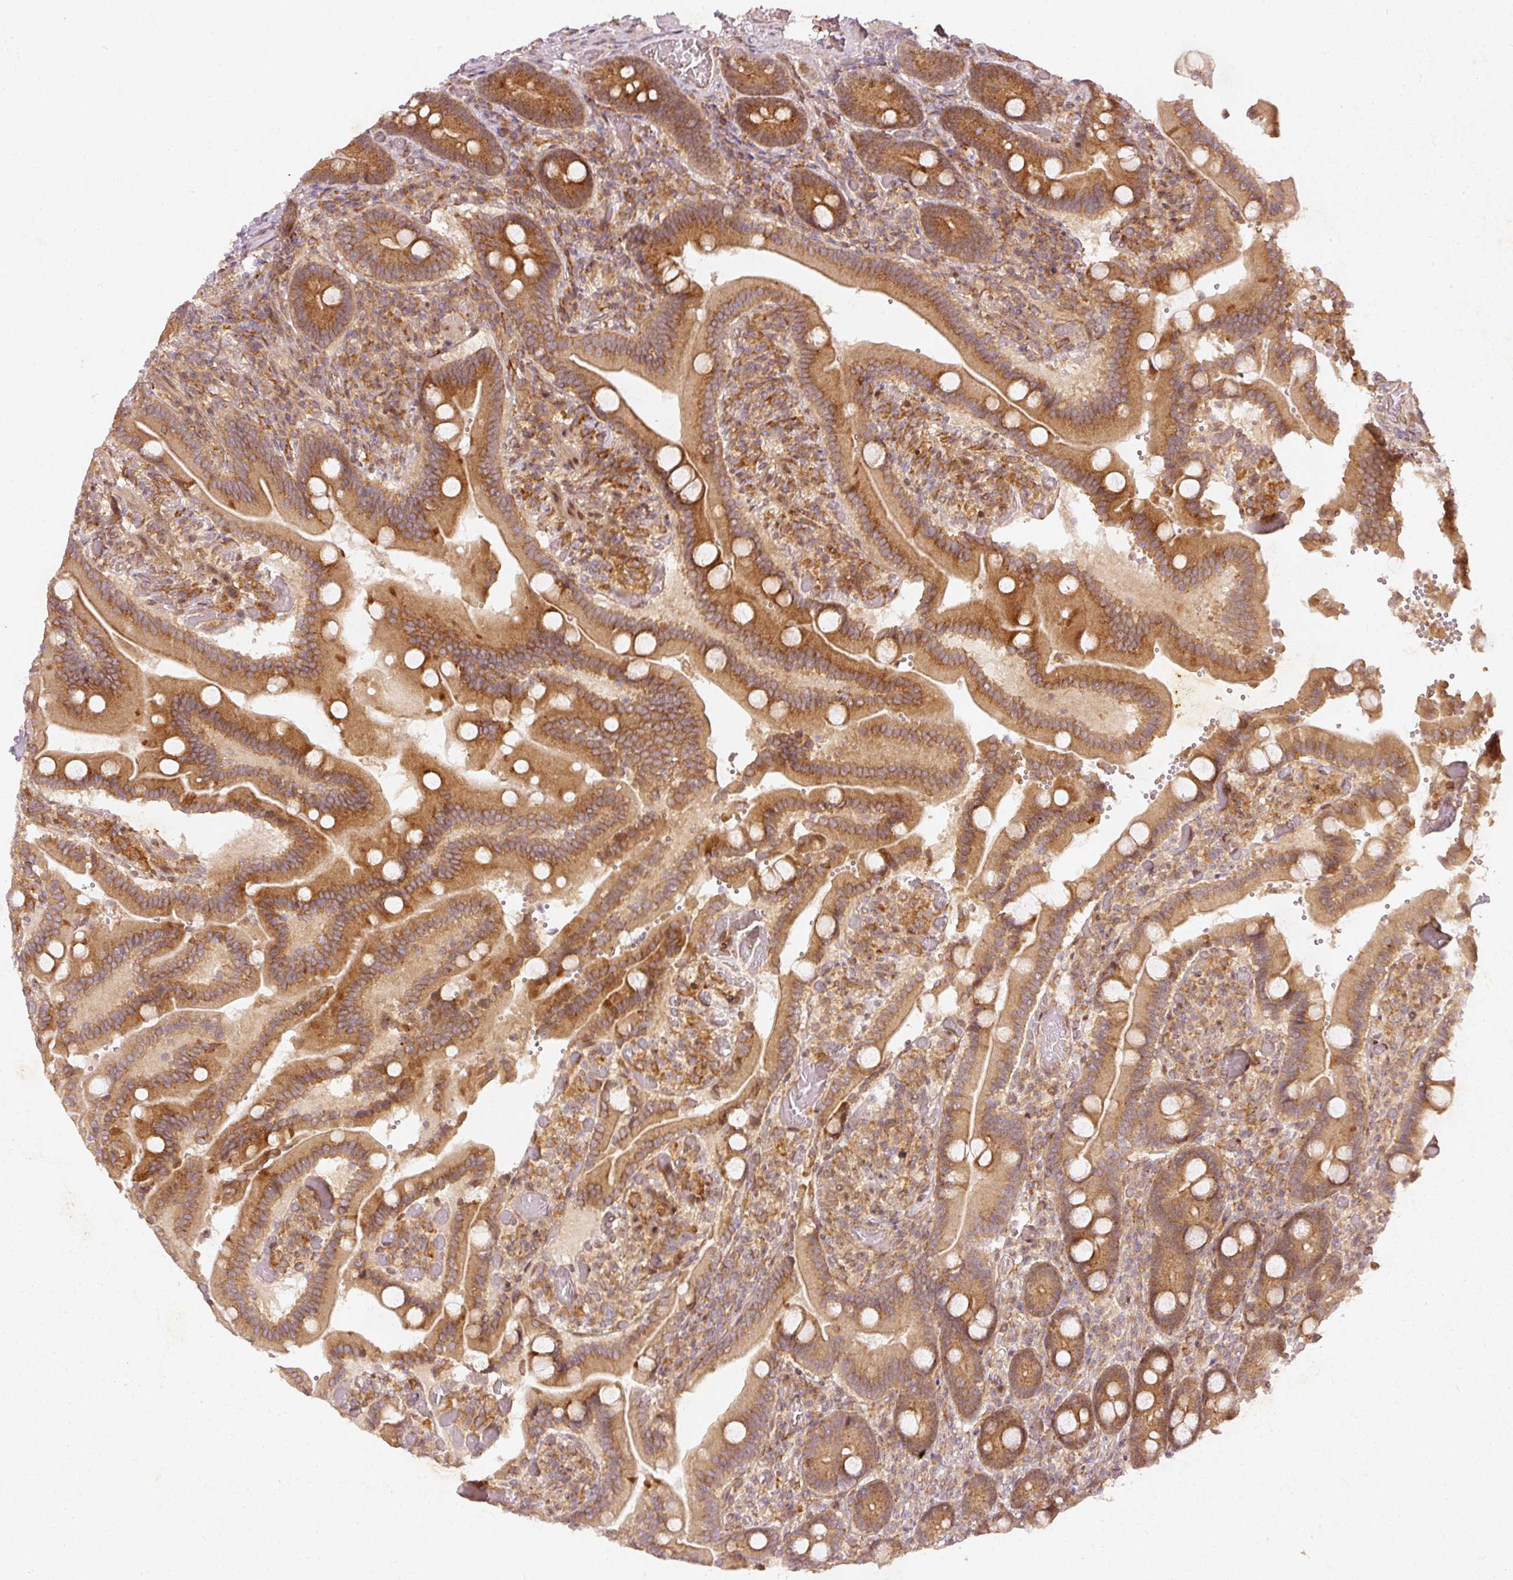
{"staining": {"intensity": "moderate", "quantity": ">75%", "location": "cytoplasmic/membranous"}, "tissue": "duodenum", "cell_type": "Glandular cells", "image_type": "normal", "snomed": [{"axis": "morphology", "description": "Normal tissue, NOS"}, {"axis": "topography", "description": "Duodenum"}], "caption": "Approximately >75% of glandular cells in benign duodenum reveal moderate cytoplasmic/membranous protein staining as visualized by brown immunohistochemical staining.", "gene": "ZNF580", "patient": {"sex": "female", "age": 62}}